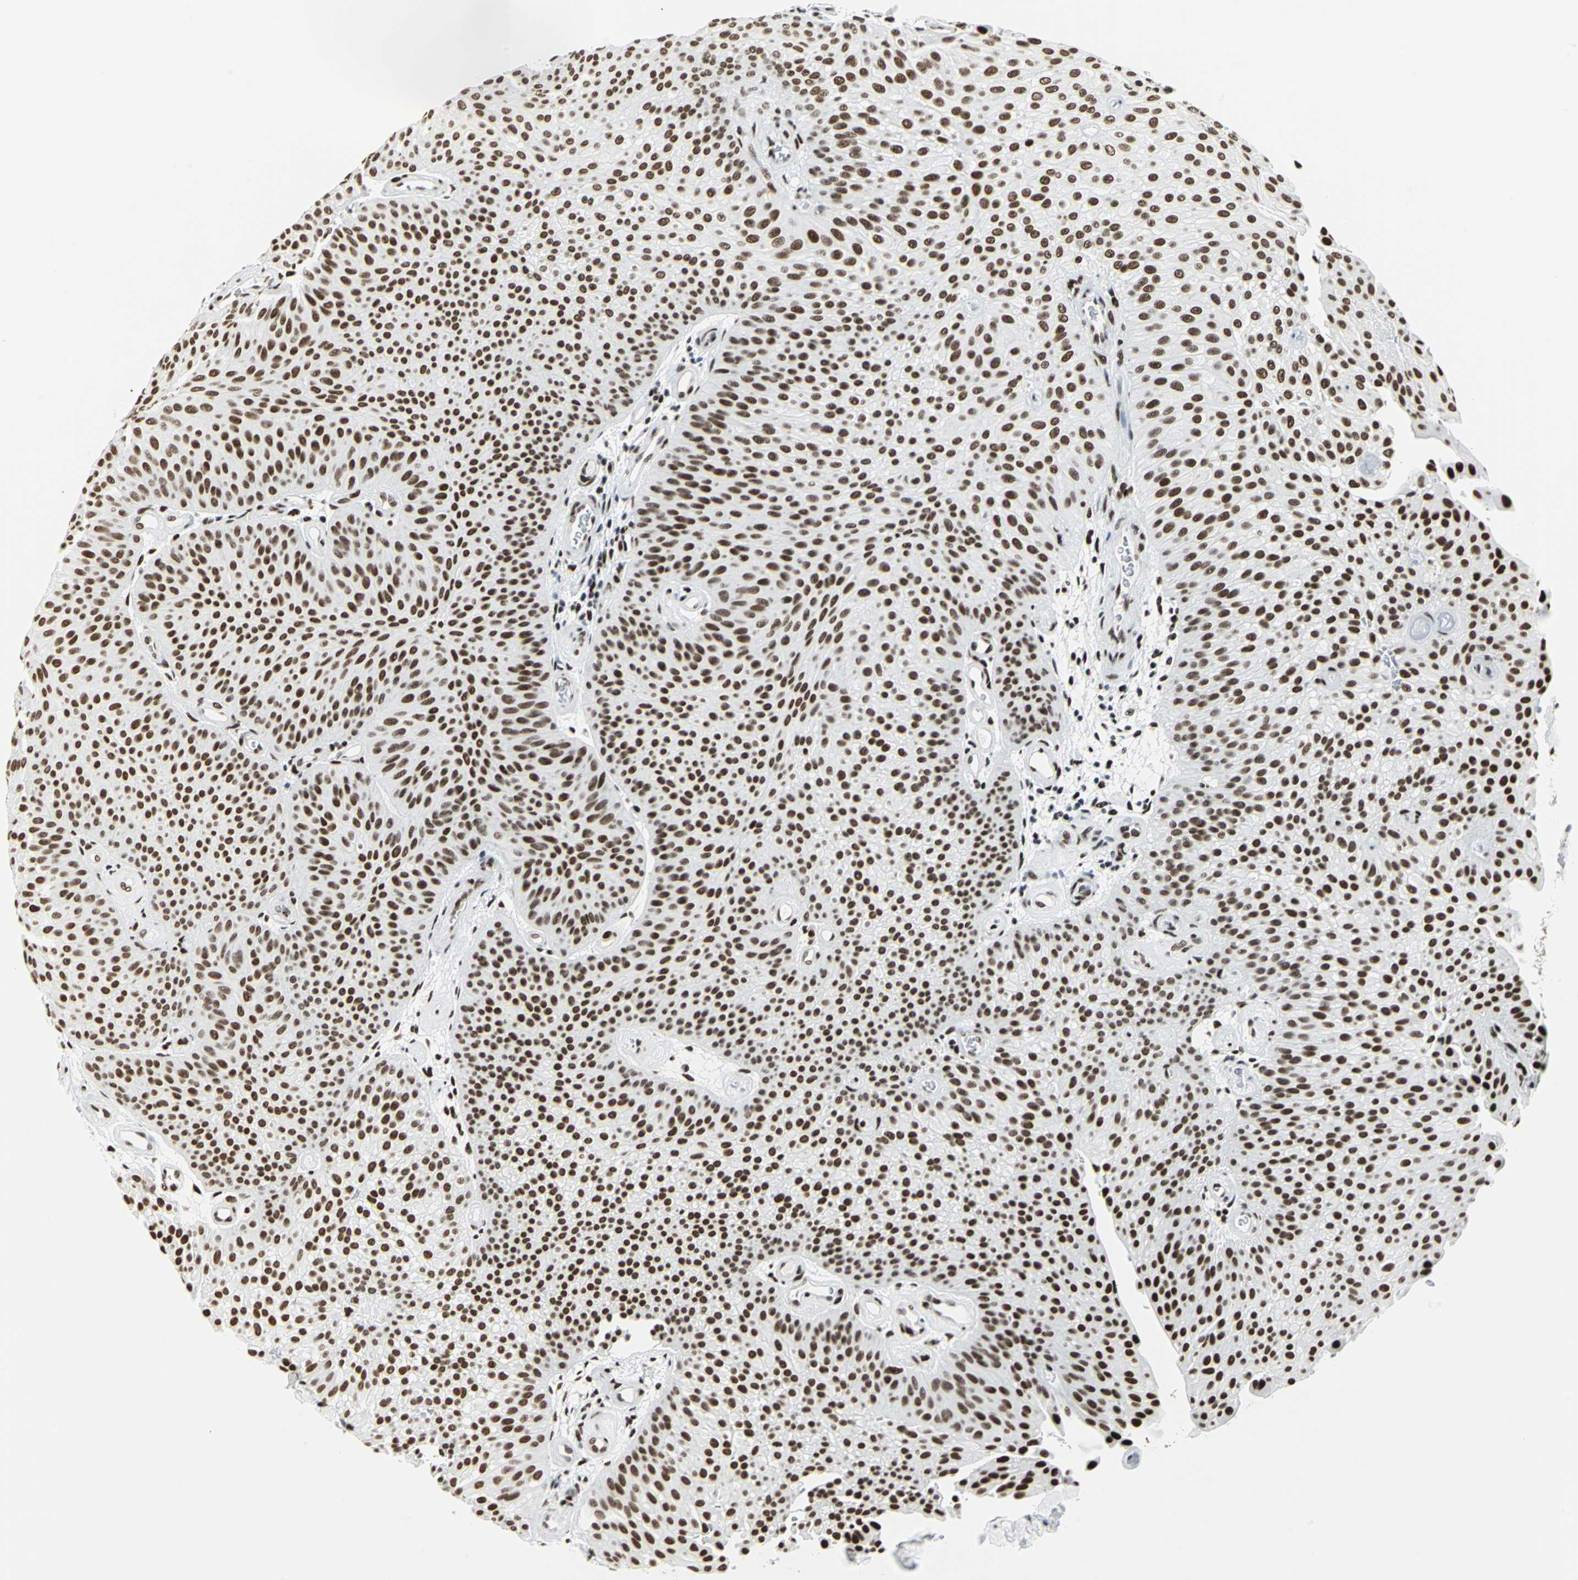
{"staining": {"intensity": "strong", "quantity": ">75%", "location": "nuclear"}, "tissue": "urothelial cancer", "cell_type": "Tumor cells", "image_type": "cancer", "snomed": [{"axis": "morphology", "description": "Urothelial carcinoma, Low grade"}, {"axis": "topography", "description": "Urinary bladder"}], "caption": "A histopathology image showing strong nuclear staining in approximately >75% of tumor cells in urothelial cancer, as visualized by brown immunohistochemical staining.", "gene": "HDAC2", "patient": {"sex": "female", "age": 60}}